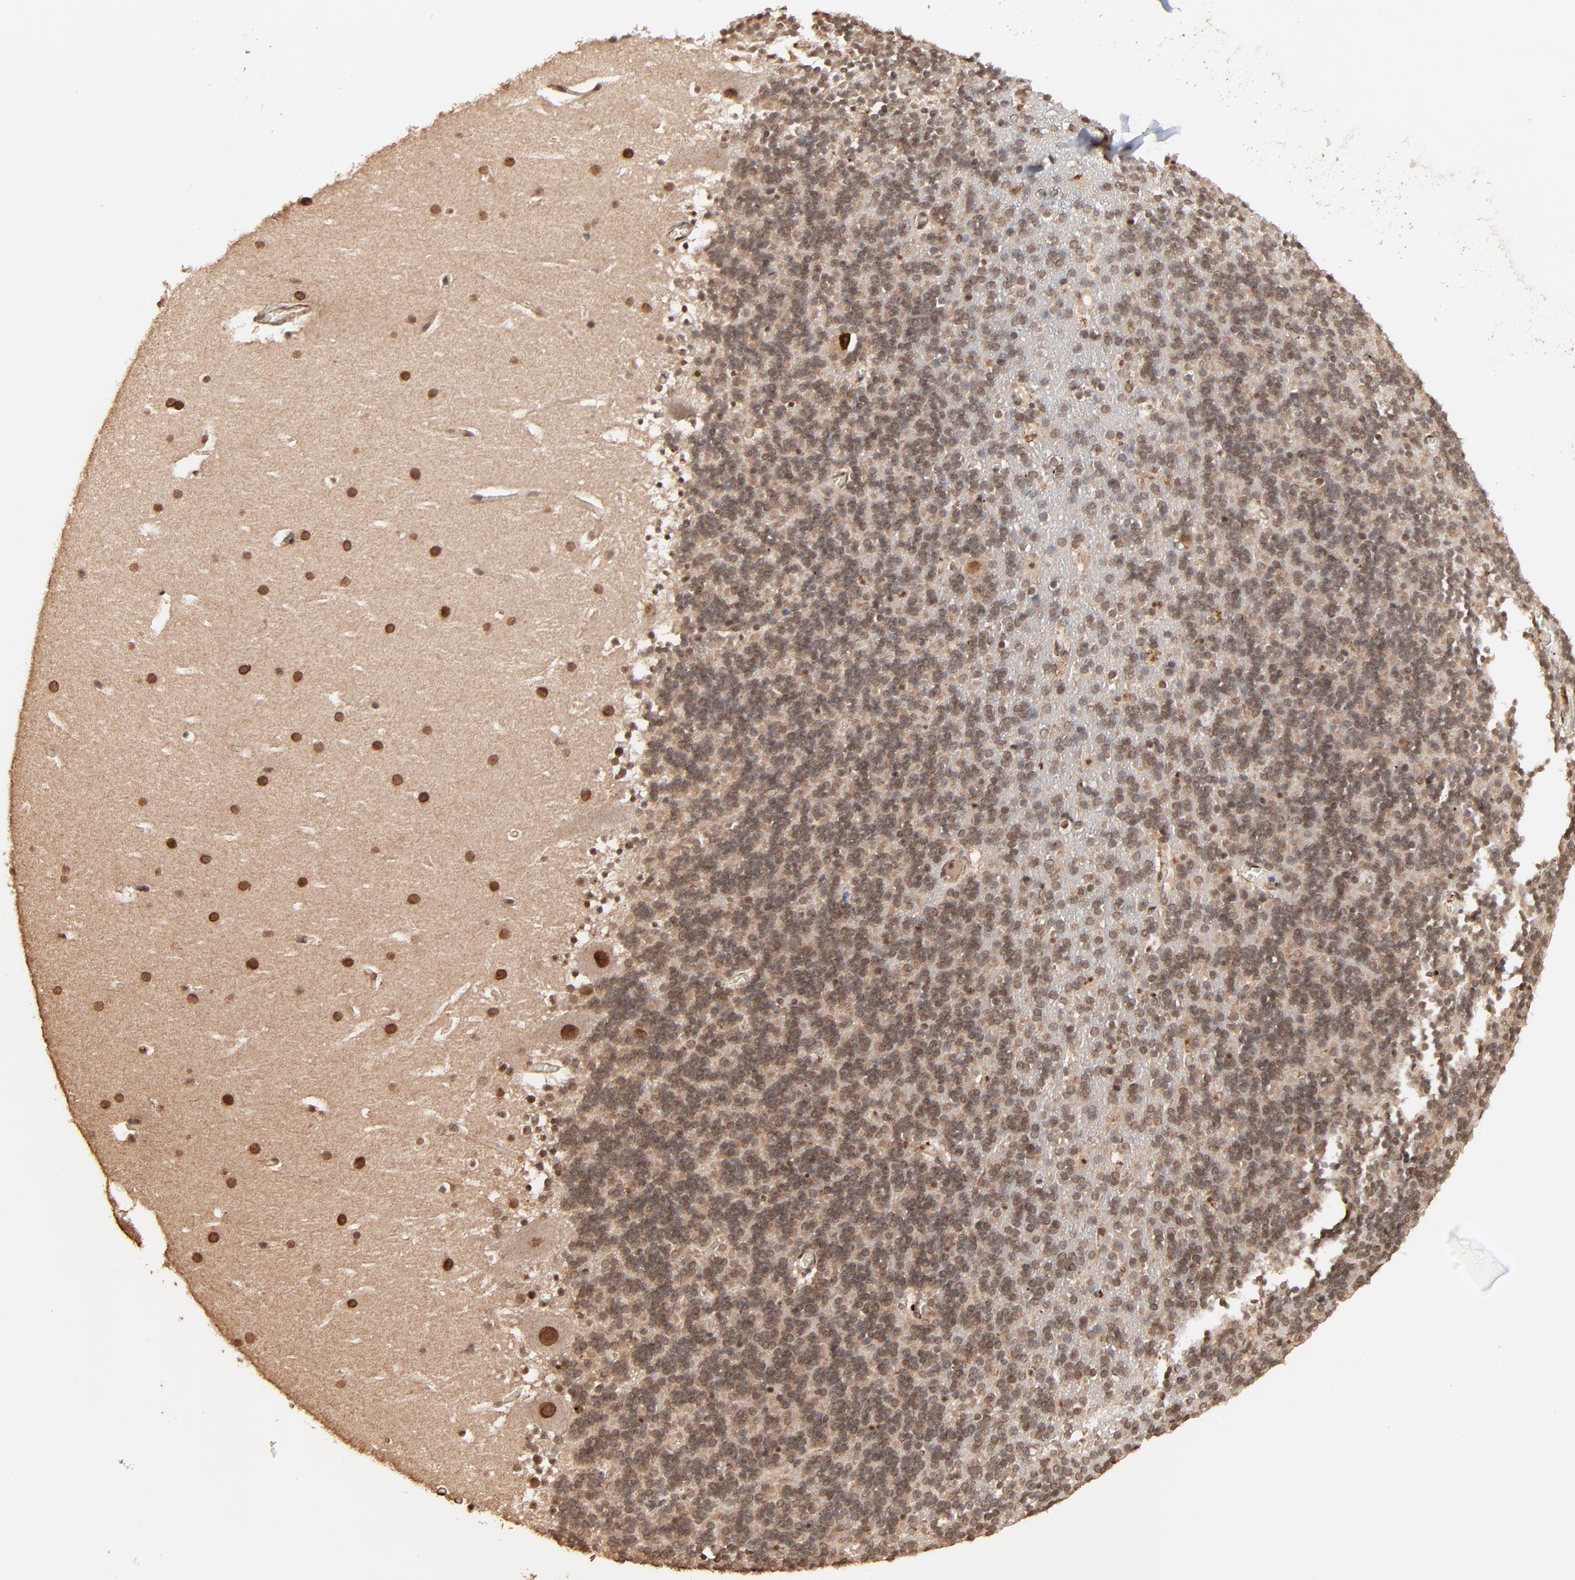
{"staining": {"intensity": "moderate", "quantity": "25%-75%", "location": "nuclear"}, "tissue": "cerebellum", "cell_type": "Cells in granular layer", "image_type": "normal", "snomed": [{"axis": "morphology", "description": "Normal tissue, NOS"}, {"axis": "topography", "description": "Cerebellum"}], "caption": "Immunohistochemistry histopathology image of benign cerebellum: human cerebellum stained using IHC demonstrates medium levels of moderate protein expression localized specifically in the nuclear of cells in granular layer, appearing as a nuclear brown color.", "gene": "FAM227A", "patient": {"sex": "male", "age": 45}}